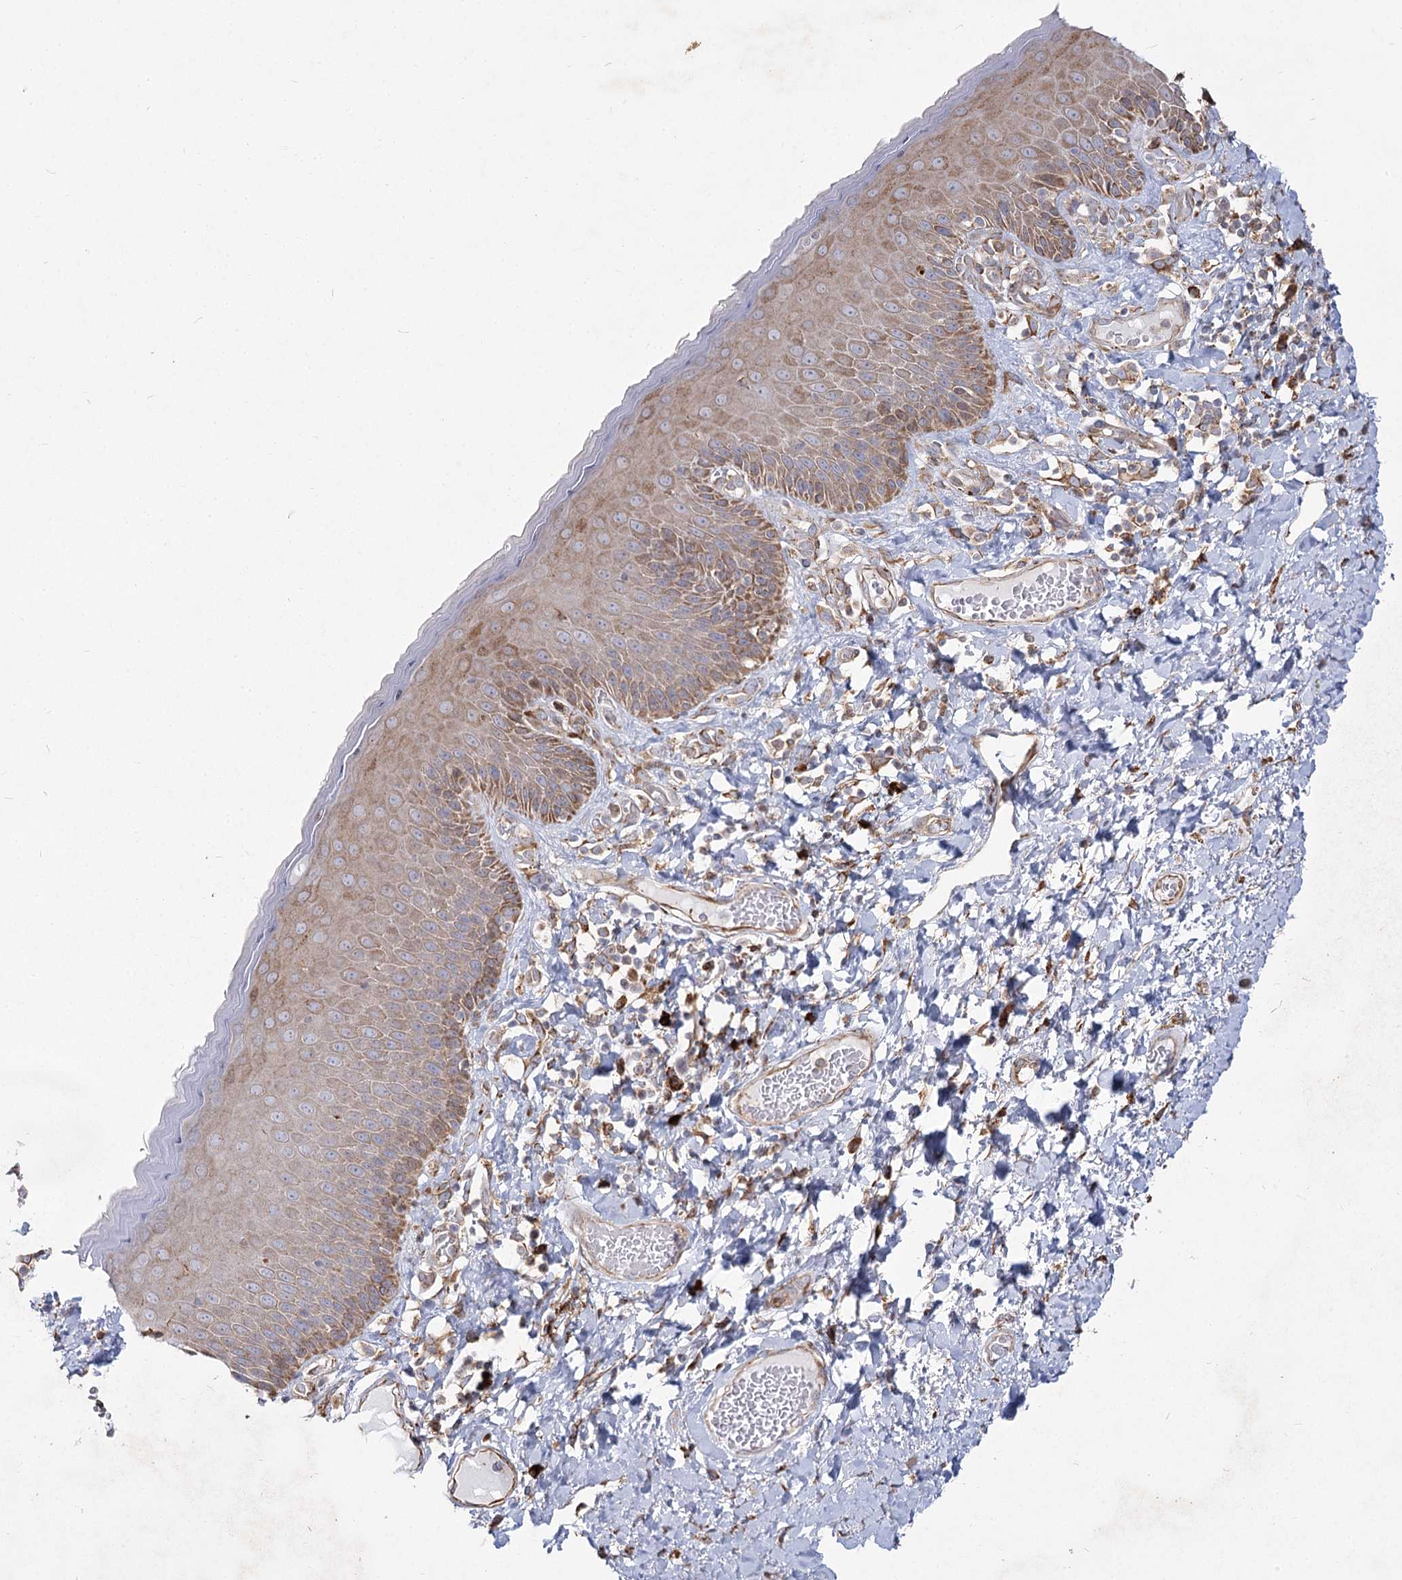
{"staining": {"intensity": "moderate", "quantity": "25%-75%", "location": "cytoplasmic/membranous"}, "tissue": "skin", "cell_type": "Epidermal cells", "image_type": "normal", "snomed": [{"axis": "morphology", "description": "Normal tissue, NOS"}, {"axis": "topography", "description": "Anal"}], "caption": "Skin stained with a brown dye demonstrates moderate cytoplasmic/membranous positive staining in about 25%-75% of epidermal cells.", "gene": "NHLRC2", "patient": {"sex": "male", "age": 69}}